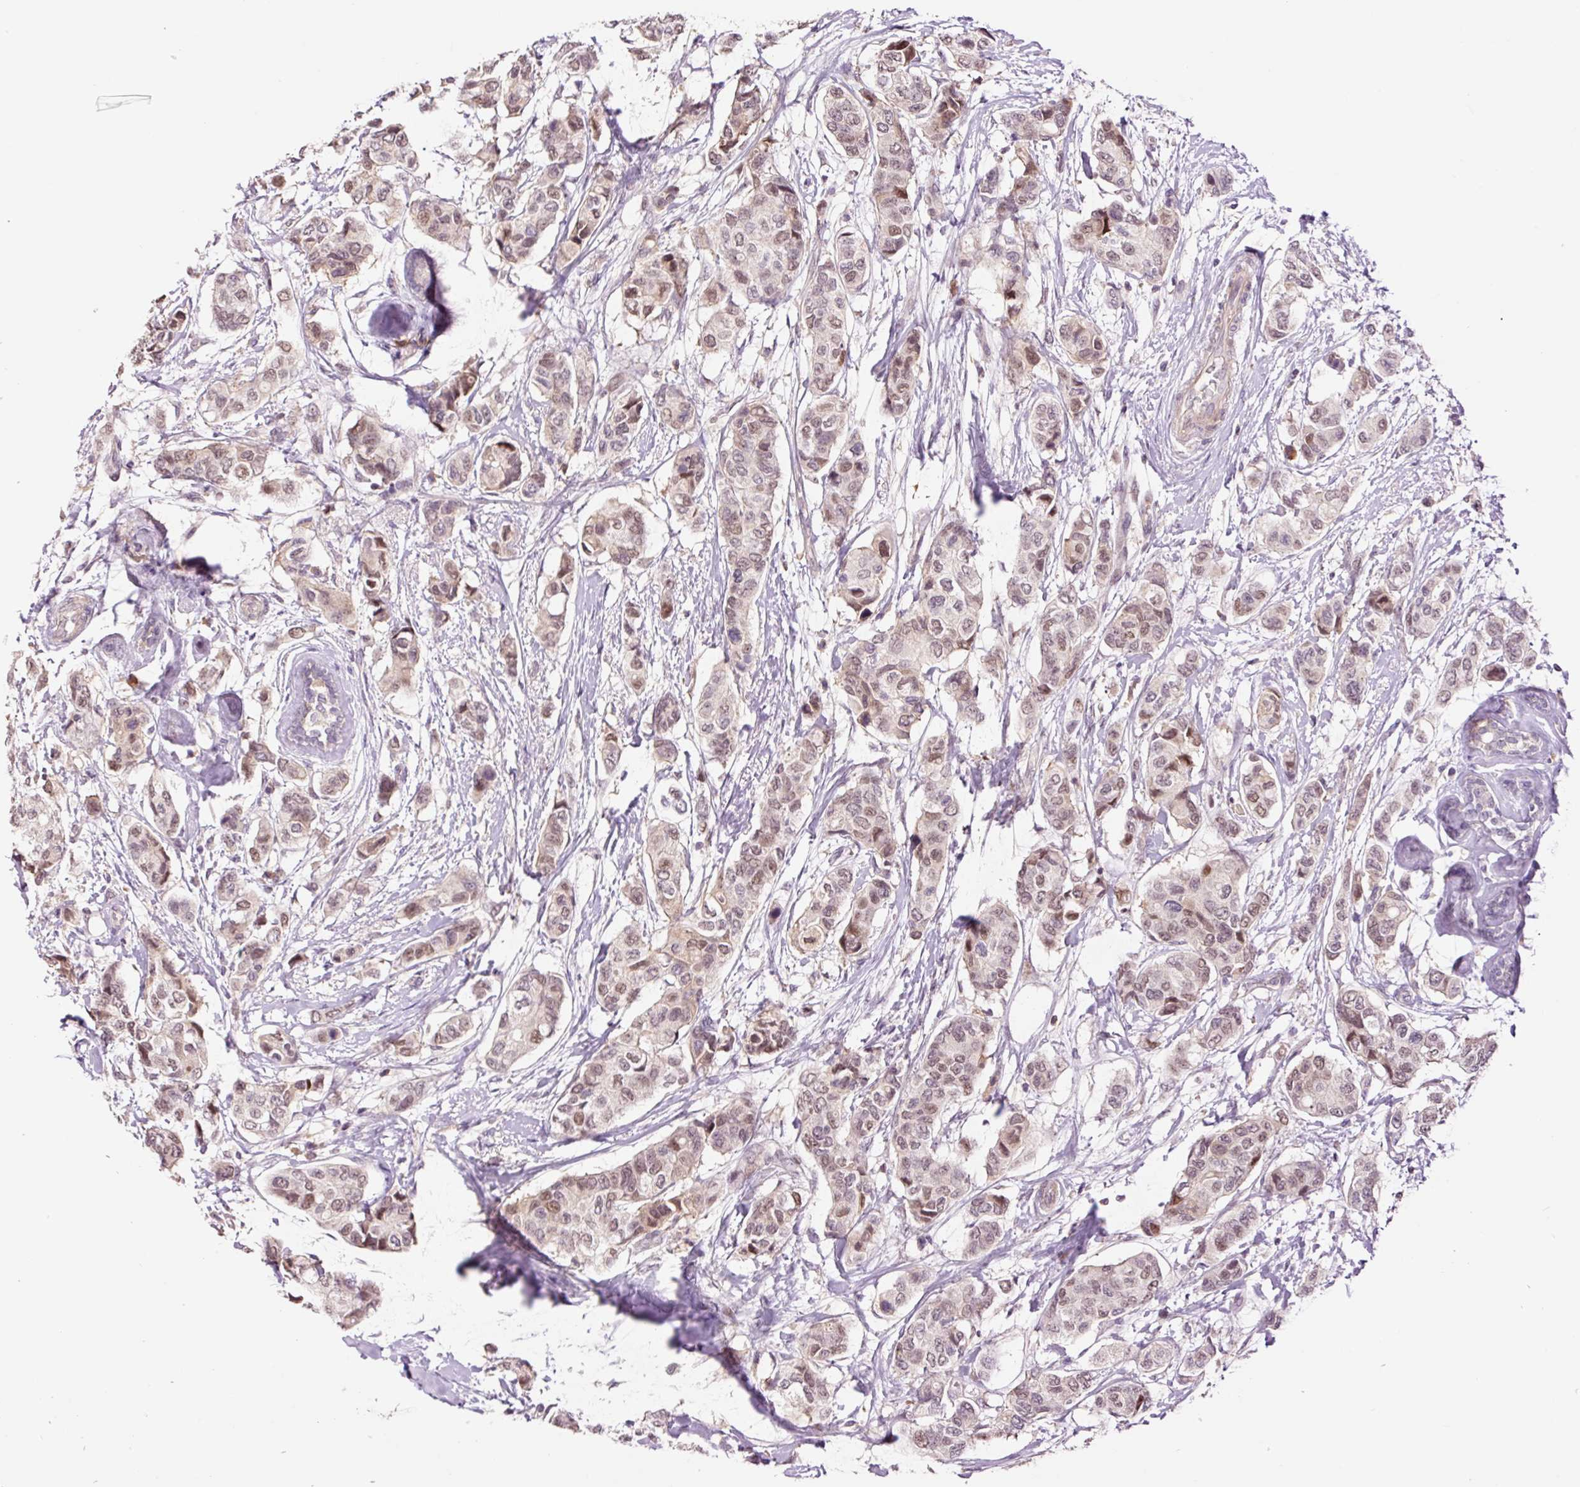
{"staining": {"intensity": "moderate", "quantity": ">75%", "location": "nuclear"}, "tissue": "breast cancer", "cell_type": "Tumor cells", "image_type": "cancer", "snomed": [{"axis": "morphology", "description": "Lobular carcinoma"}, {"axis": "topography", "description": "Breast"}], "caption": "Protein expression analysis of human breast lobular carcinoma reveals moderate nuclear staining in about >75% of tumor cells.", "gene": "DPPA4", "patient": {"sex": "female", "age": 51}}